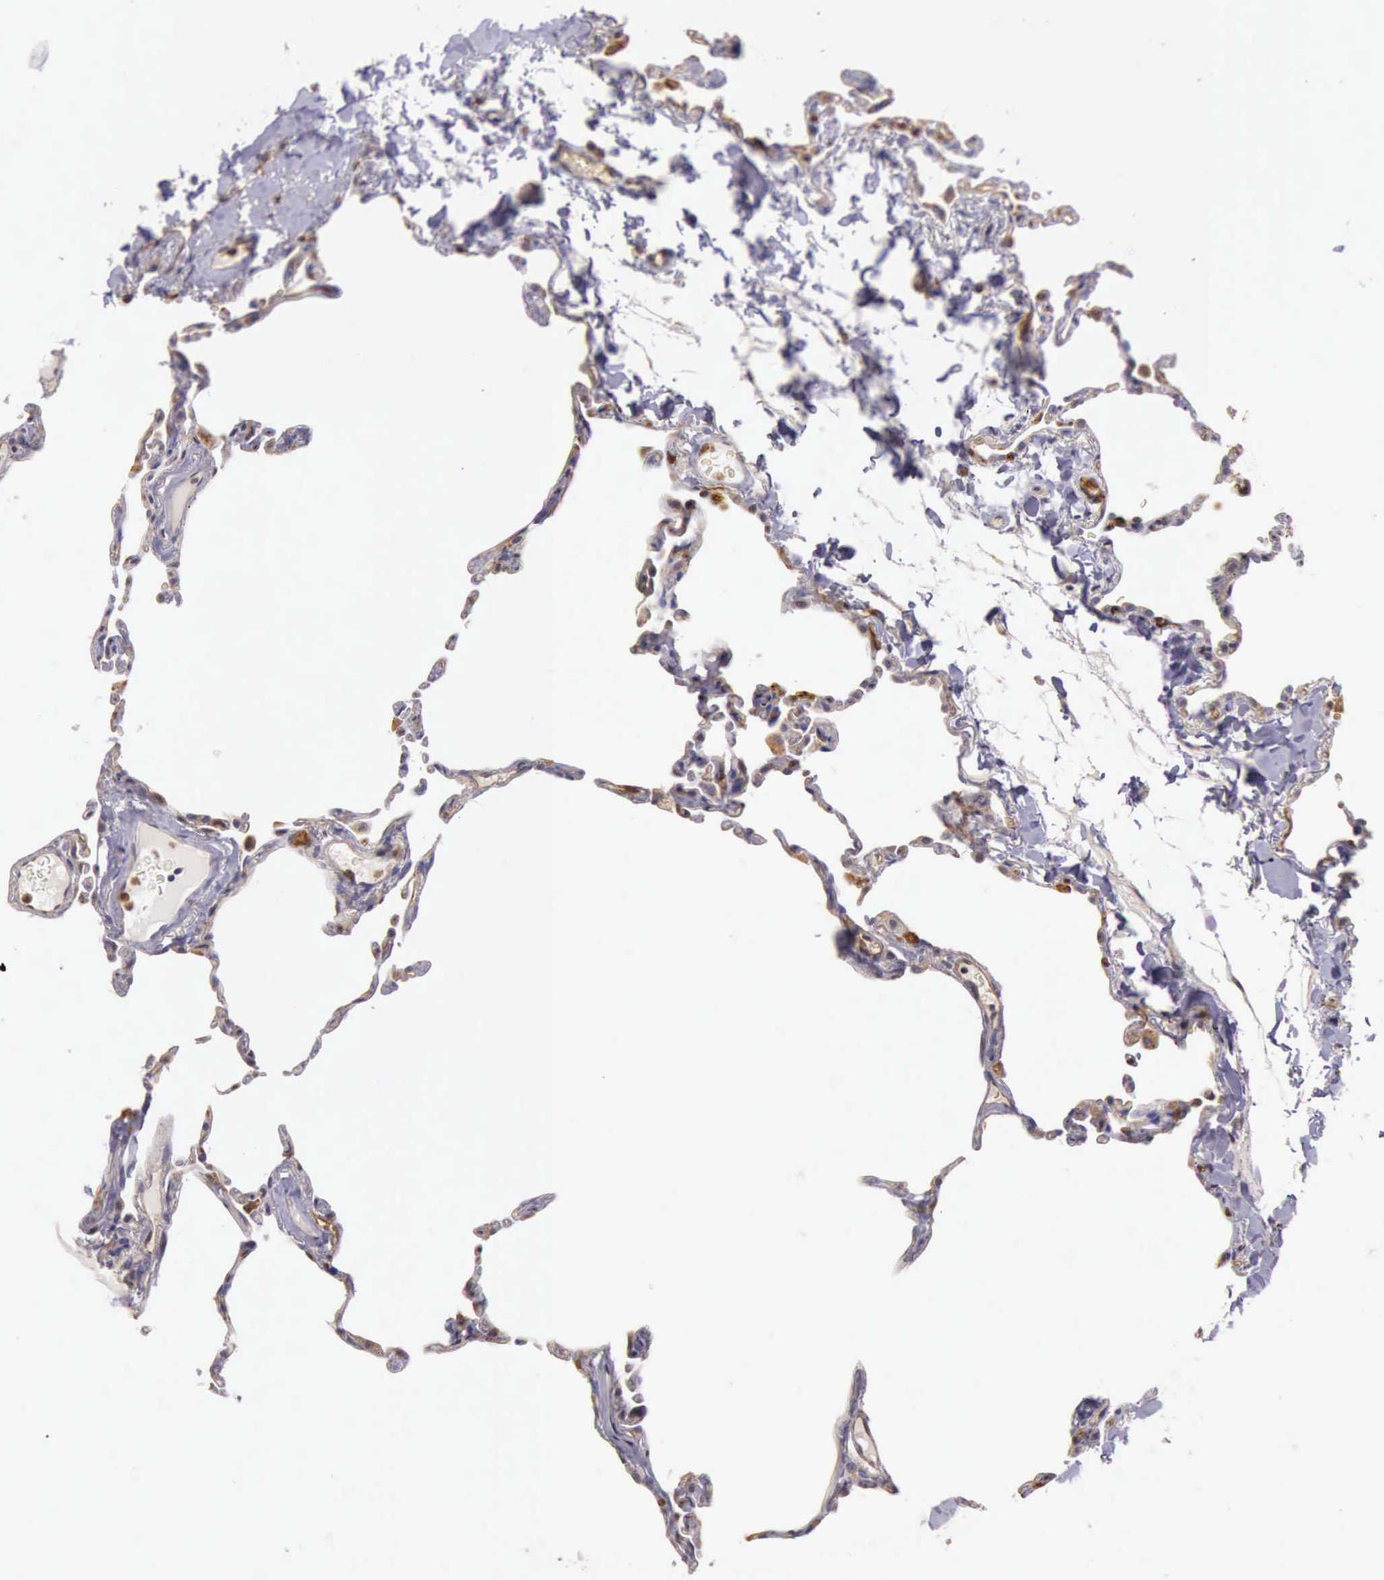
{"staining": {"intensity": "weak", "quantity": "25%-75%", "location": "cytoplasmic/membranous"}, "tissue": "lung", "cell_type": "Alveolar cells", "image_type": "normal", "snomed": [{"axis": "morphology", "description": "Normal tissue, NOS"}, {"axis": "topography", "description": "Lung"}], "caption": "Immunohistochemical staining of benign human lung reveals weak cytoplasmic/membranous protein positivity in about 25%-75% of alveolar cells.", "gene": "TCEANC", "patient": {"sex": "female", "age": 75}}